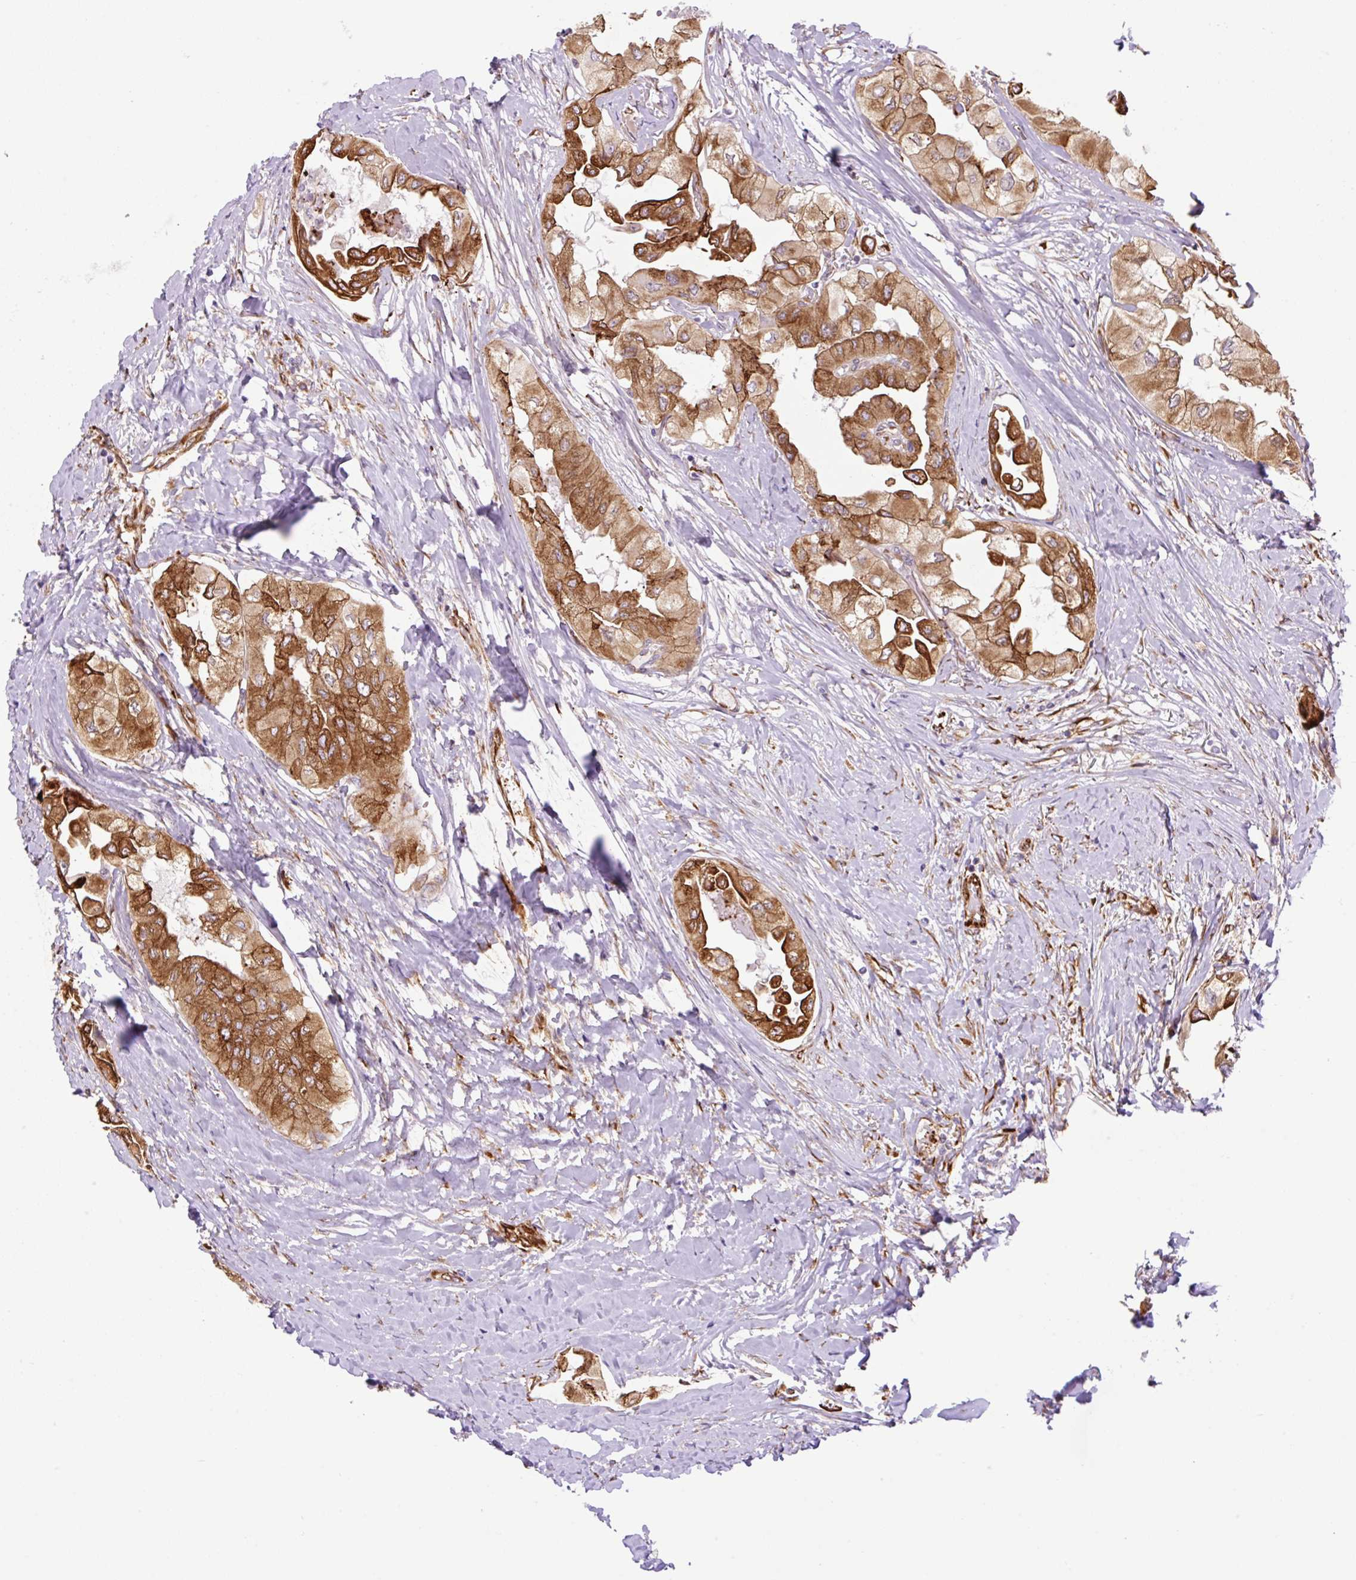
{"staining": {"intensity": "strong", "quantity": ">75%", "location": "cytoplasmic/membranous"}, "tissue": "thyroid cancer", "cell_type": "Tumor cells", "image_type": "cancer", "snomed": [{"axis": "morphology", "description": "Normal tissue, NOS"}, {"axis": "morphology", "description": "Papillary adenocarcinoma, NOS"}, {"axis": "topography", "description": "Thyroid gland"}], "caption": "IHC of human thyroid papillary adenocarcinoma displays high levels of strong cytoplasmic/membranous expression in approximately >75% of tumor cells. The protein of interest is shown in brown color, while the nuclei are stained blue.", "gene": "RAB30", "patient": {"sex": "female", "age": 59}}